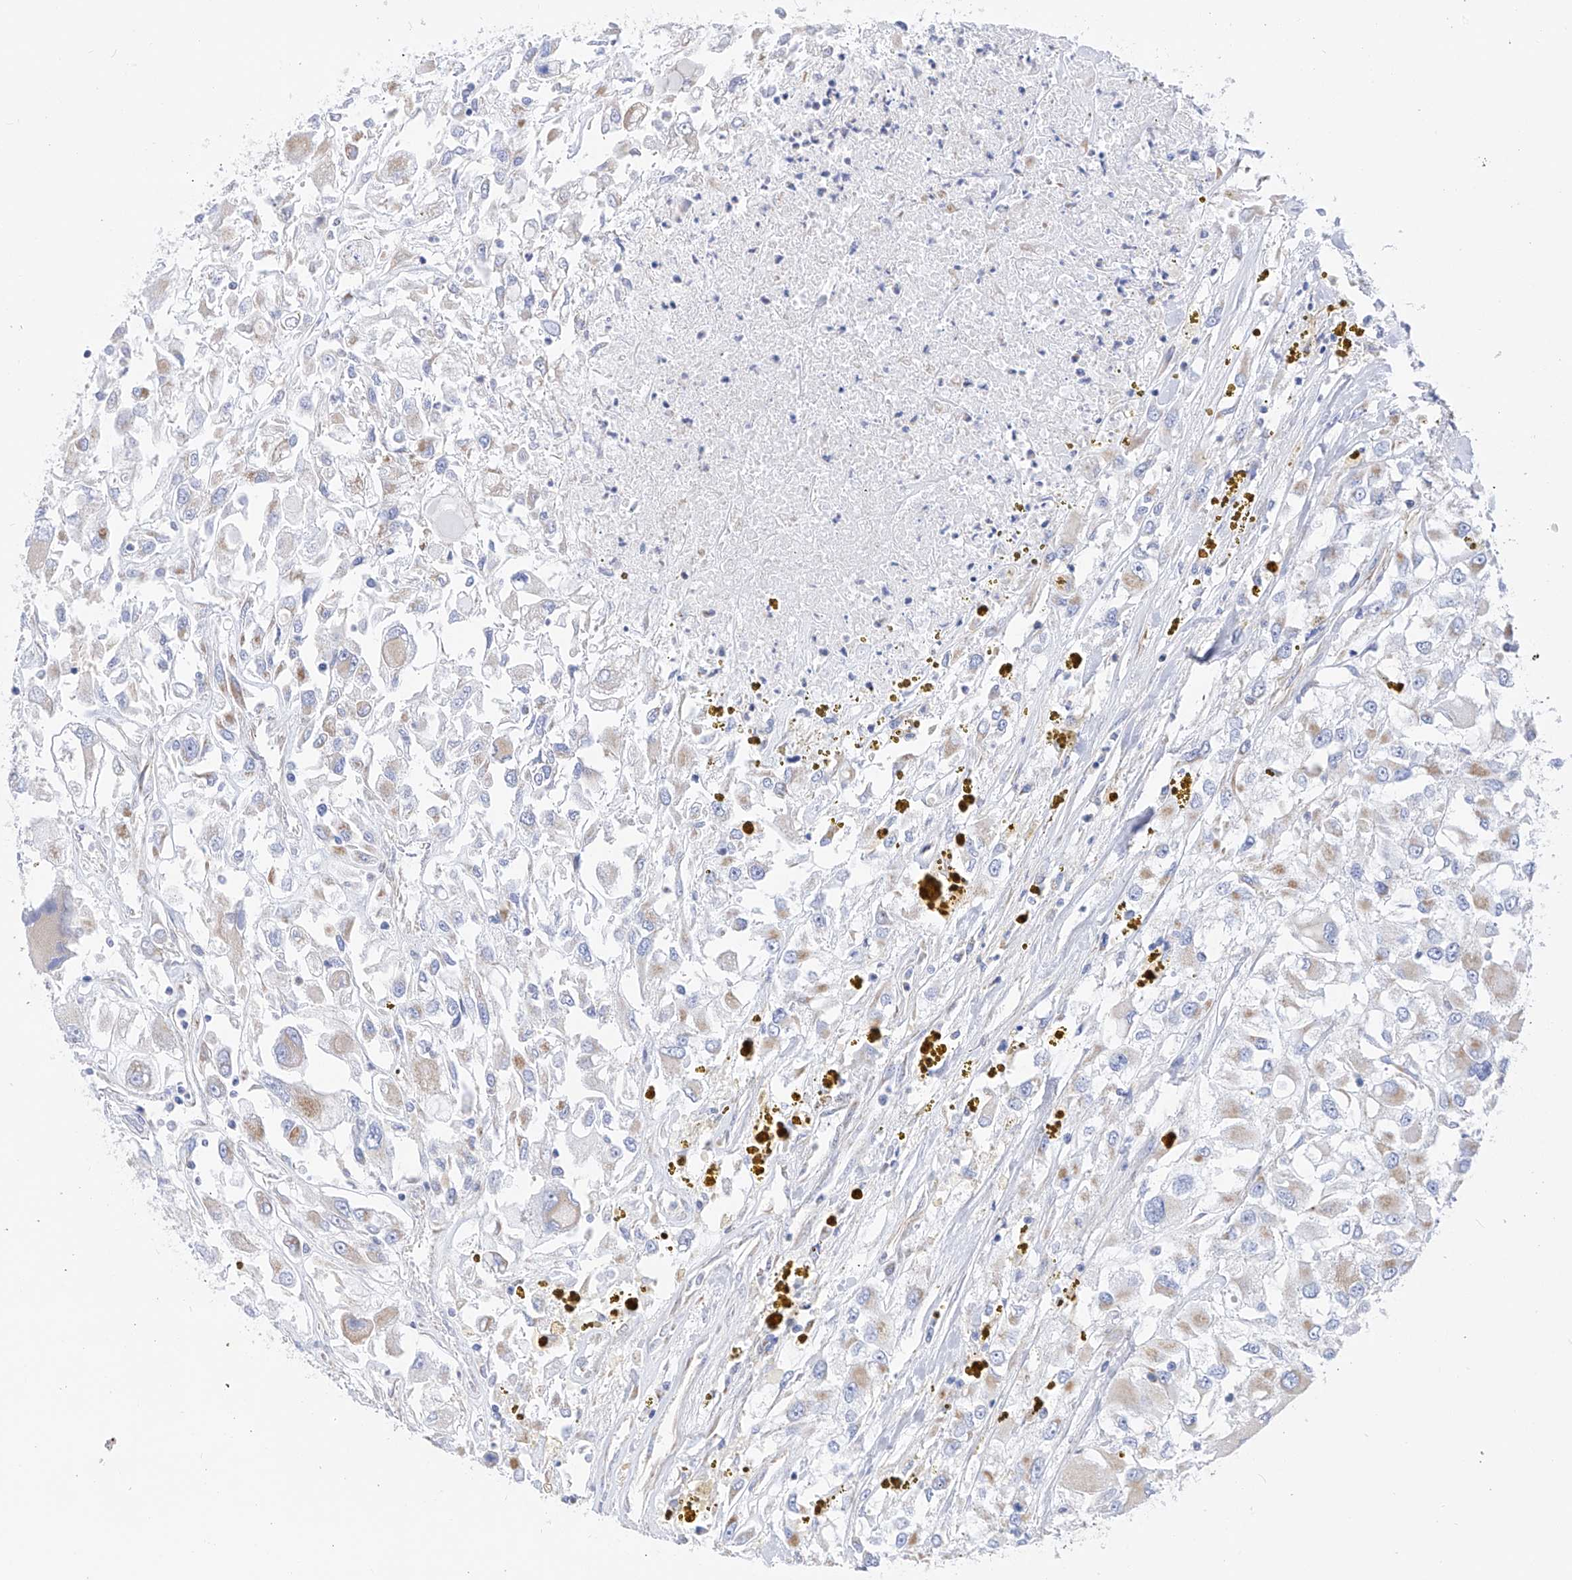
{"staining": {"intensity": "weak", "quantity": "<25%", "location": "cytoplasmic/membranous"}, "tissue": "renal cancer", "cell_type": "Tumor cells", "image_type": "cancer", "snomed": [{"axis": "morphology", "description": "Adenocarcinoma, NOS"}, {"axis": "topography", "description": "Kidney"}], "caption": "IHC of renal cancer (adenocarcinoma) shows no positivity in tumor cells.", "gene": "FLG", "patient": {"sex": "female", "age": 52}}